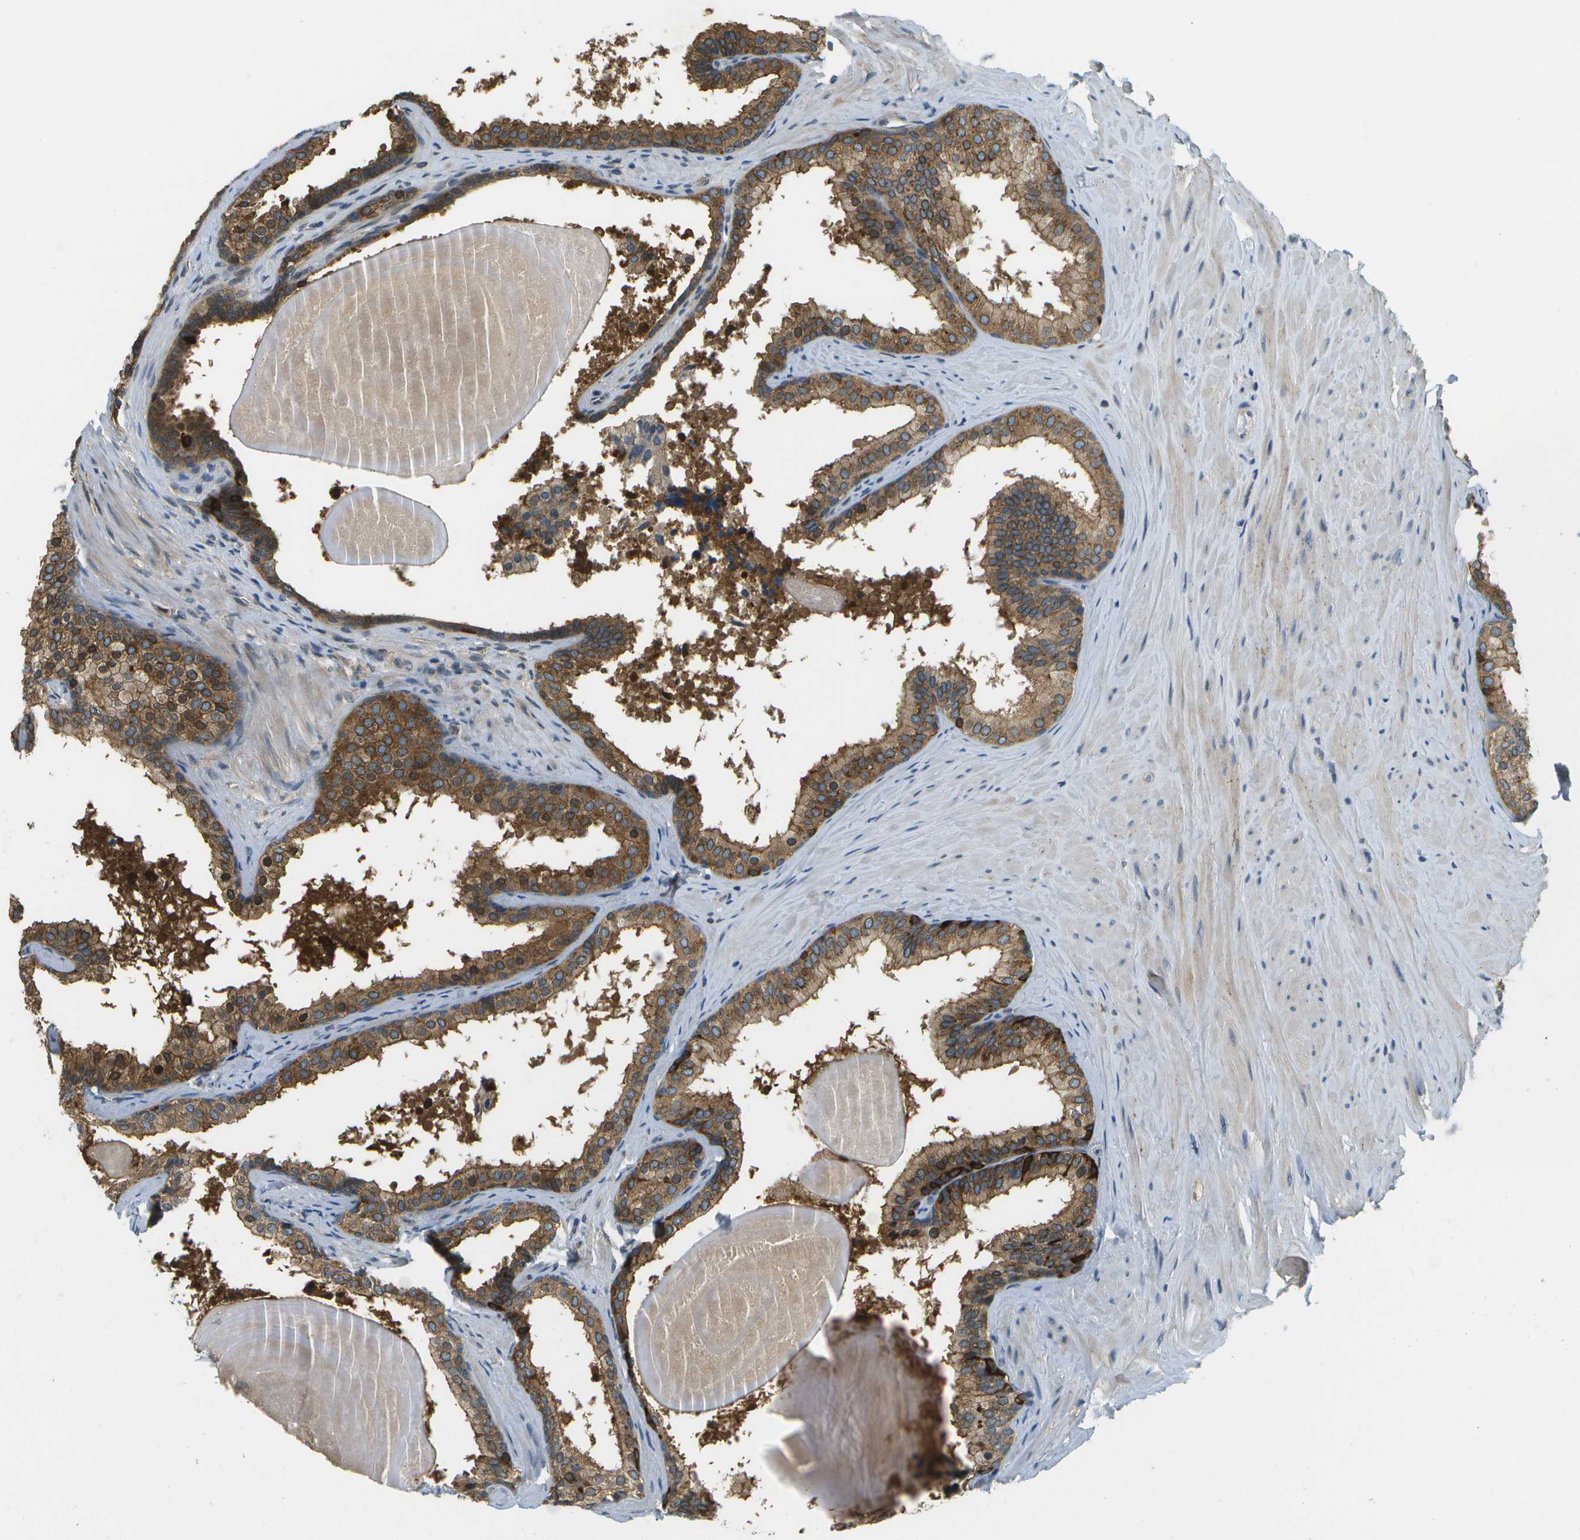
{"staining": {"intensity": "moderate", "quantity": ">75%", "location": "cytoplasmic/membranous"}, "tissue": "prostate cancer", "cell_type": "Tumor cells", "image_type": "cancer", "snomed": [{"axis": "morphology", "description": "Adenocarcinoma, Low grade"}, {"axis": "topography", "description": "Prostate"}], "caption": "Immunohistochemistry of human prostate cancer (adenocarcinoma (low-grade)) displays medium levels of moderate cytoplasmic/membranous expression in approximately >75% of tumor cells.", "gene": "LRRC66", "patient": {"sex": "male", "age": 69}}